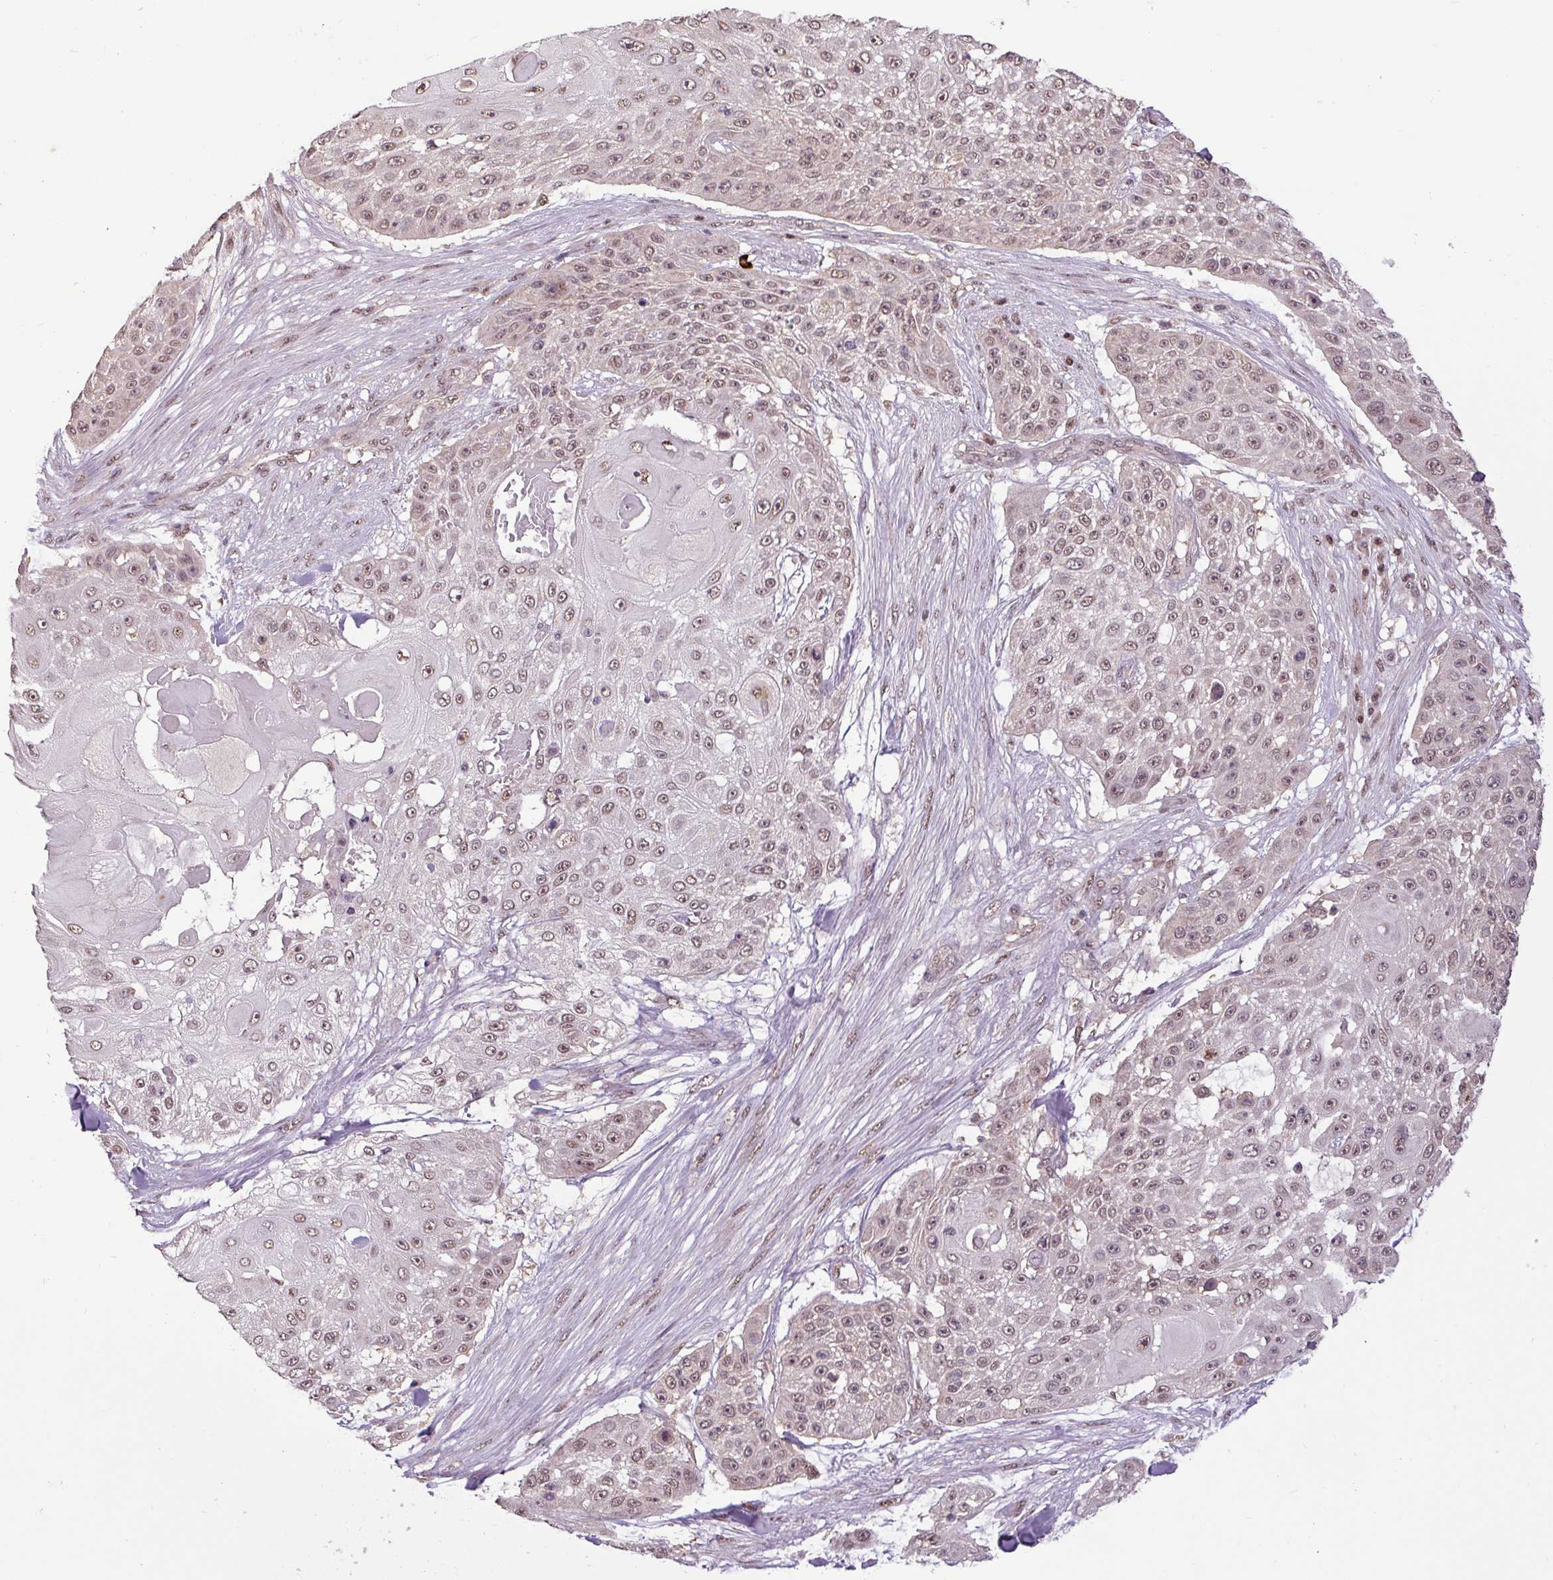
{"staining": {"intensity": "weak", "quantity": ">75%", "location": "nuclear"}, "tissue": "skin cancer", "cell_type": "Tumor cells", "image_type": "cancer", "snomed": [{"axis": "morphology", "description": "Squamous cell carcinoma, NOS"}, {"axis": "topography", "description": "Skin"}], "caption": "Immunohistochemistry (DAB) staining of squamous cell carcinoma (skin) exhibits weak nuclear protein positivity in about >75% of tumor cells. Using DAB (3,3'-diaminobenzidine) (brown) and hematoxylin (blue) stains, captured at high magnification using brightfield microscopy.", "gene": "MFHAS1", "patient": {"sex": "female", "age": 86}}